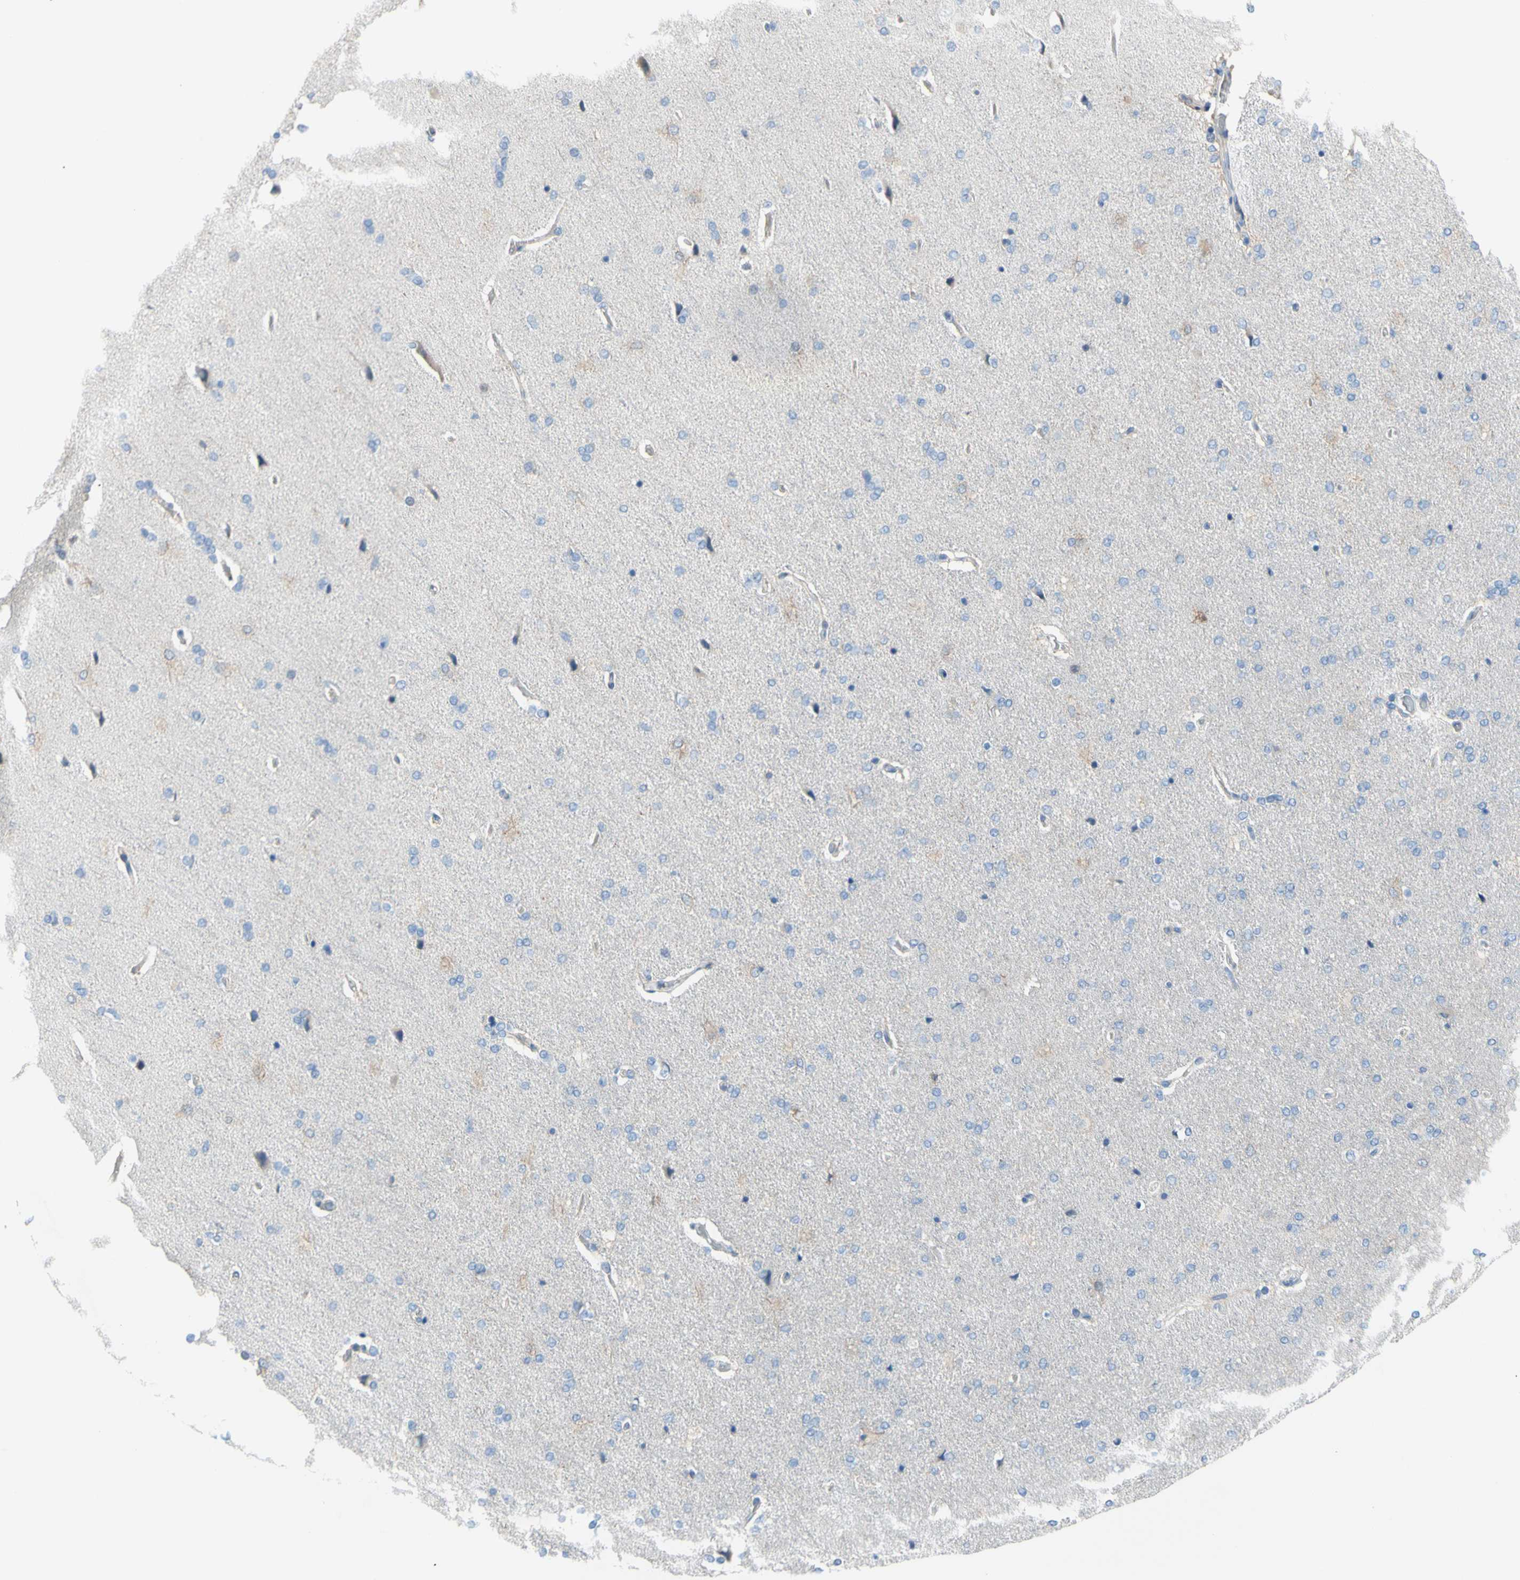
{"staining": {"intensity": "negative", "quantity": "none", "location": "none"}, "tissue": "cerebral cortex", "cell_type": "Endothelial cells", "image_type": "normal", "snomed": [{"axis": "morphology", "description": "Normal tissue, NOS"}, {"axis": "topography", "description": "Cerebral cortex"}], "caption": "There is no significant positivity in endothelial cells of cerebral cortex. (DAB (3,3'-diaminobenzidine) IHC visualized using brightfield microscopy, high magnification).", "gene": "MUC1", "patient": {"sex": "male", "age": 62}}